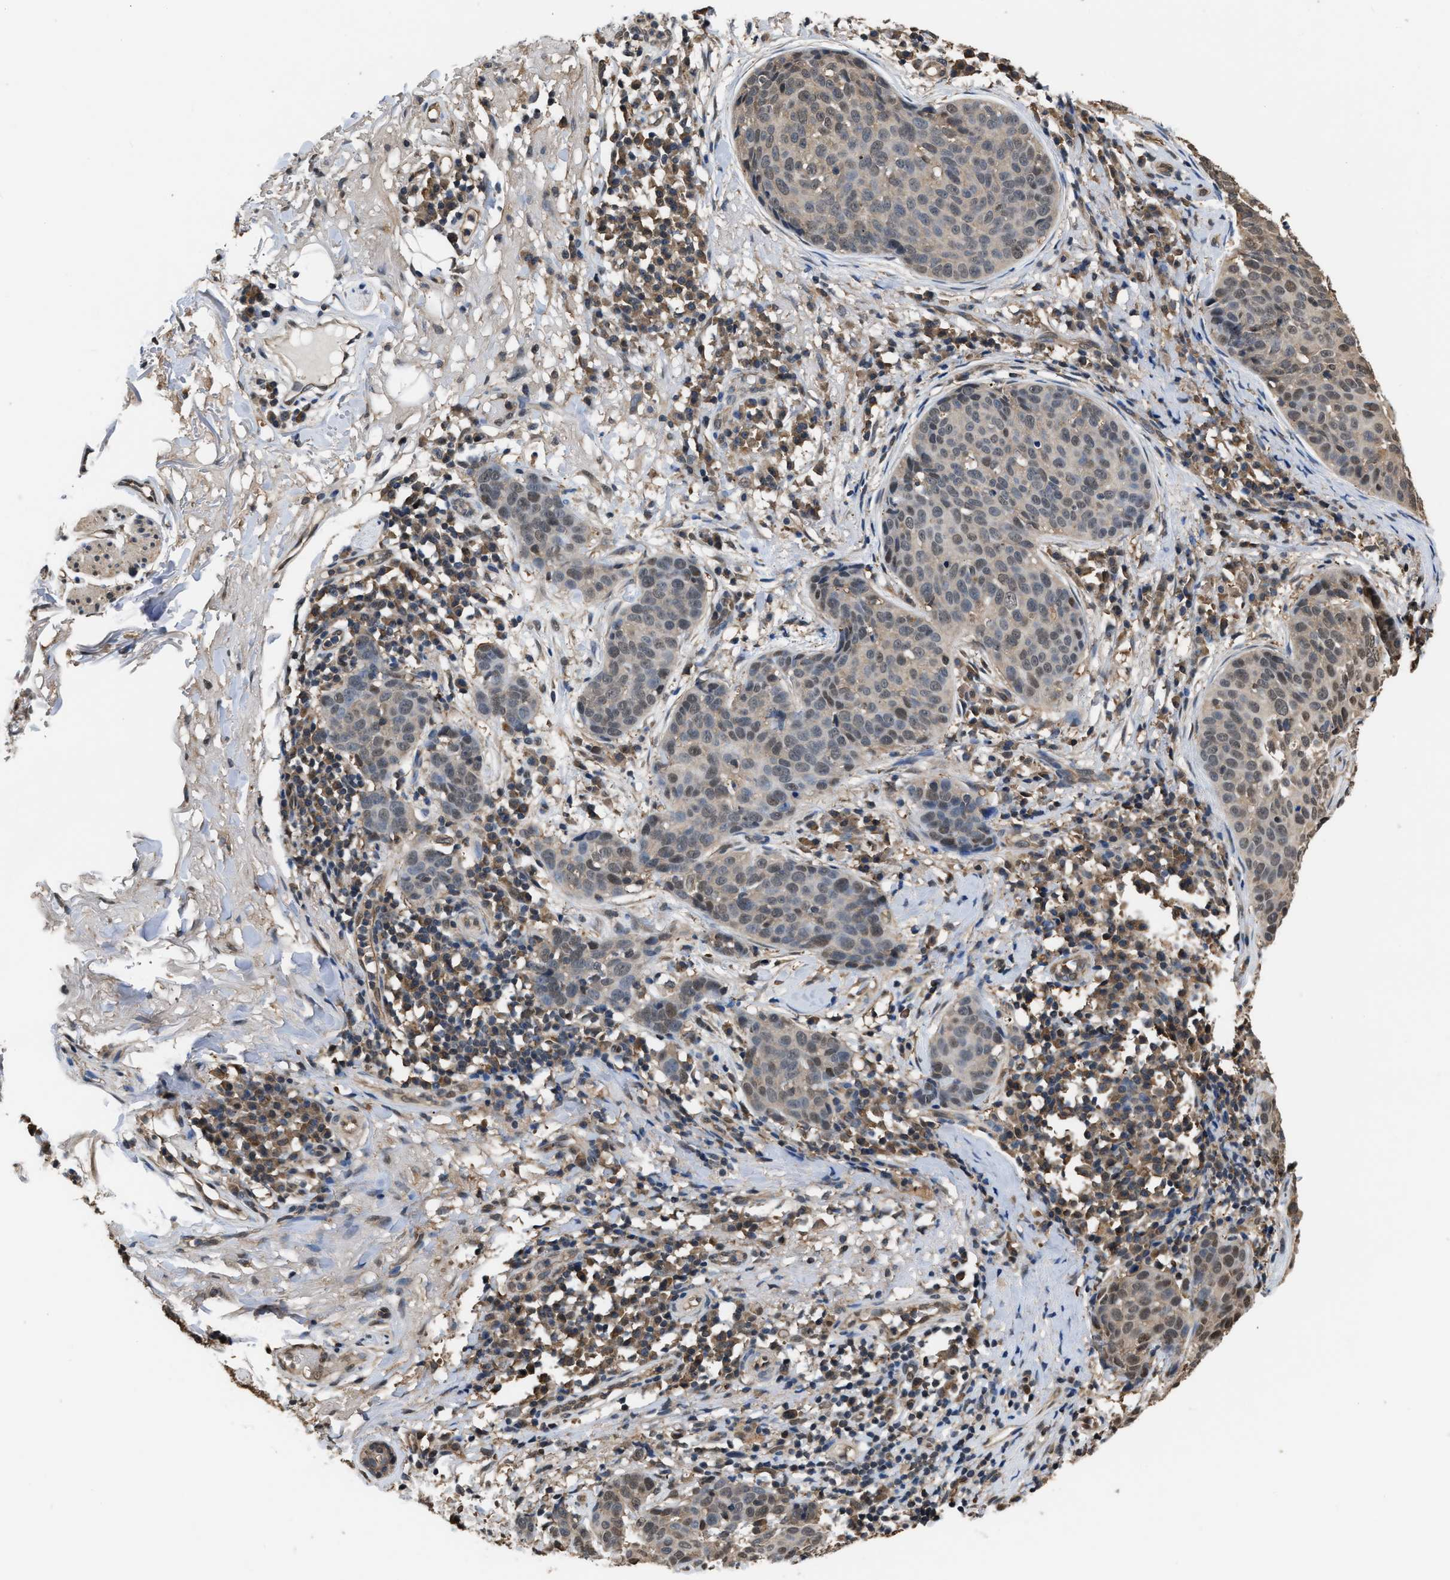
{"staining": {"intensity": "weak", "quantity": "25%-75%", "location": "nuclear"}, "tissue": "skin cancer", "cell_type": "Tumor cells", "image_type": "cancer", "snomed": [{"axis": "morphology", "description": "Squamous cell carcinoma in situ, NOS"}, {"axis": "morphology", "description": "Squamous cell carcinoma, NOS"}, {"axis": "topography", "description": "Skin"}], "caption": "Immunohistochemical staining of skin cancer shows low levels of weak nuclear protein staining in about 25%-75% of tumor cells.", "gene": "SCAI", "patient": {"sex": "male", "age": 93}}